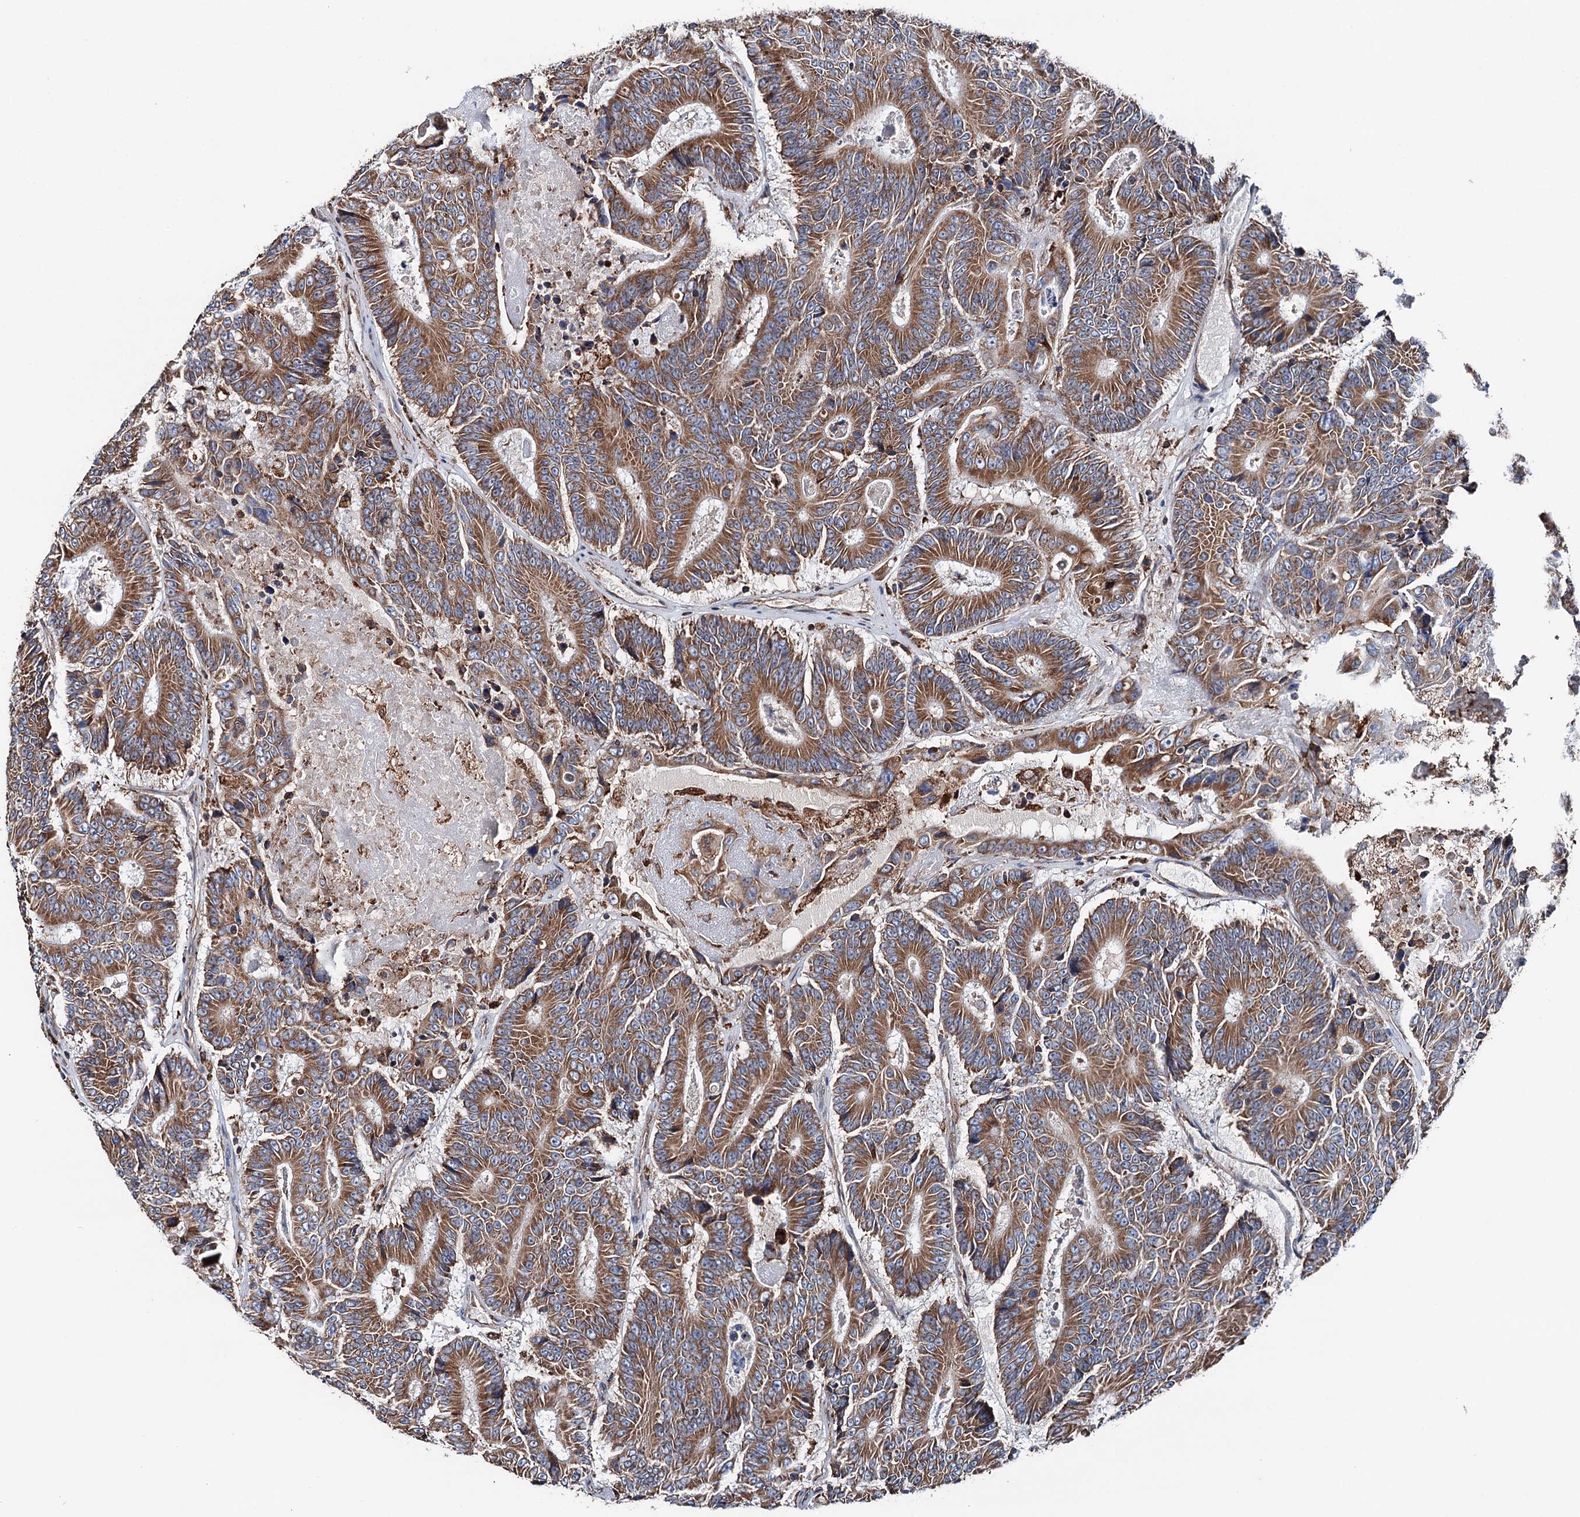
{"staining": {"intensity": "moderate", "quantity": ">75%", "location": "cytoplasmic/membranous"}, "tissue": "colorectal cancer", "cell_type": "Tumor cells", "image_type": "cancer", "snomed": [{"axis": "morphology", "description": "Adenocarcinoma, NOS"}, {"axis": "topography", "description": "Colon"}], "caption": "This is an image of IHC staining of colorectal cancer (adenocarcinoma), which shows moderate staining in the cytoplasmic/membranous of tumor cells.", "gene": "ERP29", "patient": {"sex": "male", "age": 83}}